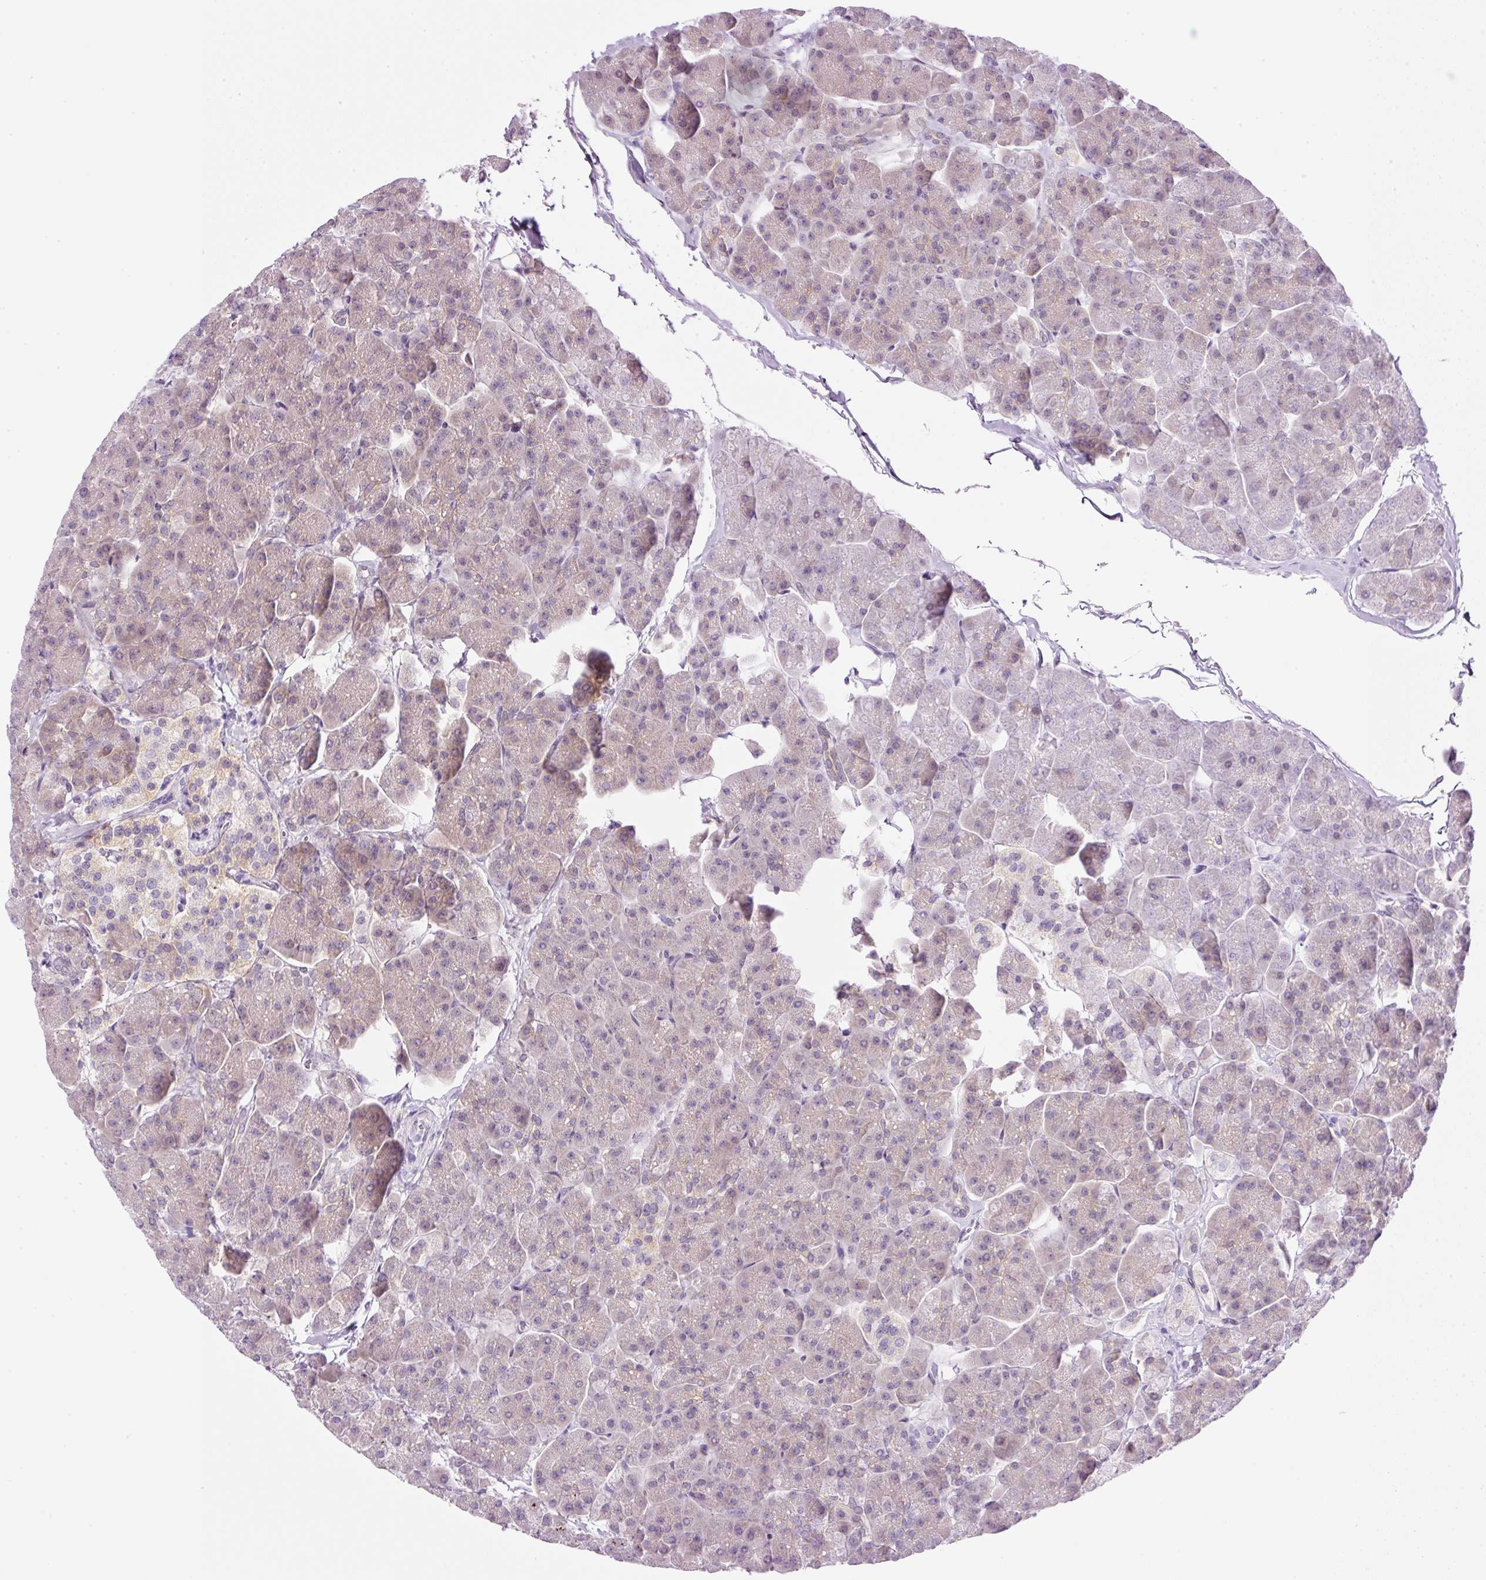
{"staining": {"intensity": "negative", "quantity": "none", "location": "none"}, "tissue": "pancreas", "cell_type": "Exocrine glandular cells", "image_type": "normal", "snomed": [{"axis": "morphology", "description": "Normal tissue, NOS"}, {"axis": "topography", "description": "Pancreas"}, {"axis": "topography", "description": "Peripheral nerve tissue"}], "caption": "A high-resolution histopathology image shows immunohistochemistry (IHC) staining of normal pancreas, which exhibits no significant positivity in exocrine glandular cells.", "gene": "SRC", "patient": {"sex": "male", "age": 54}}